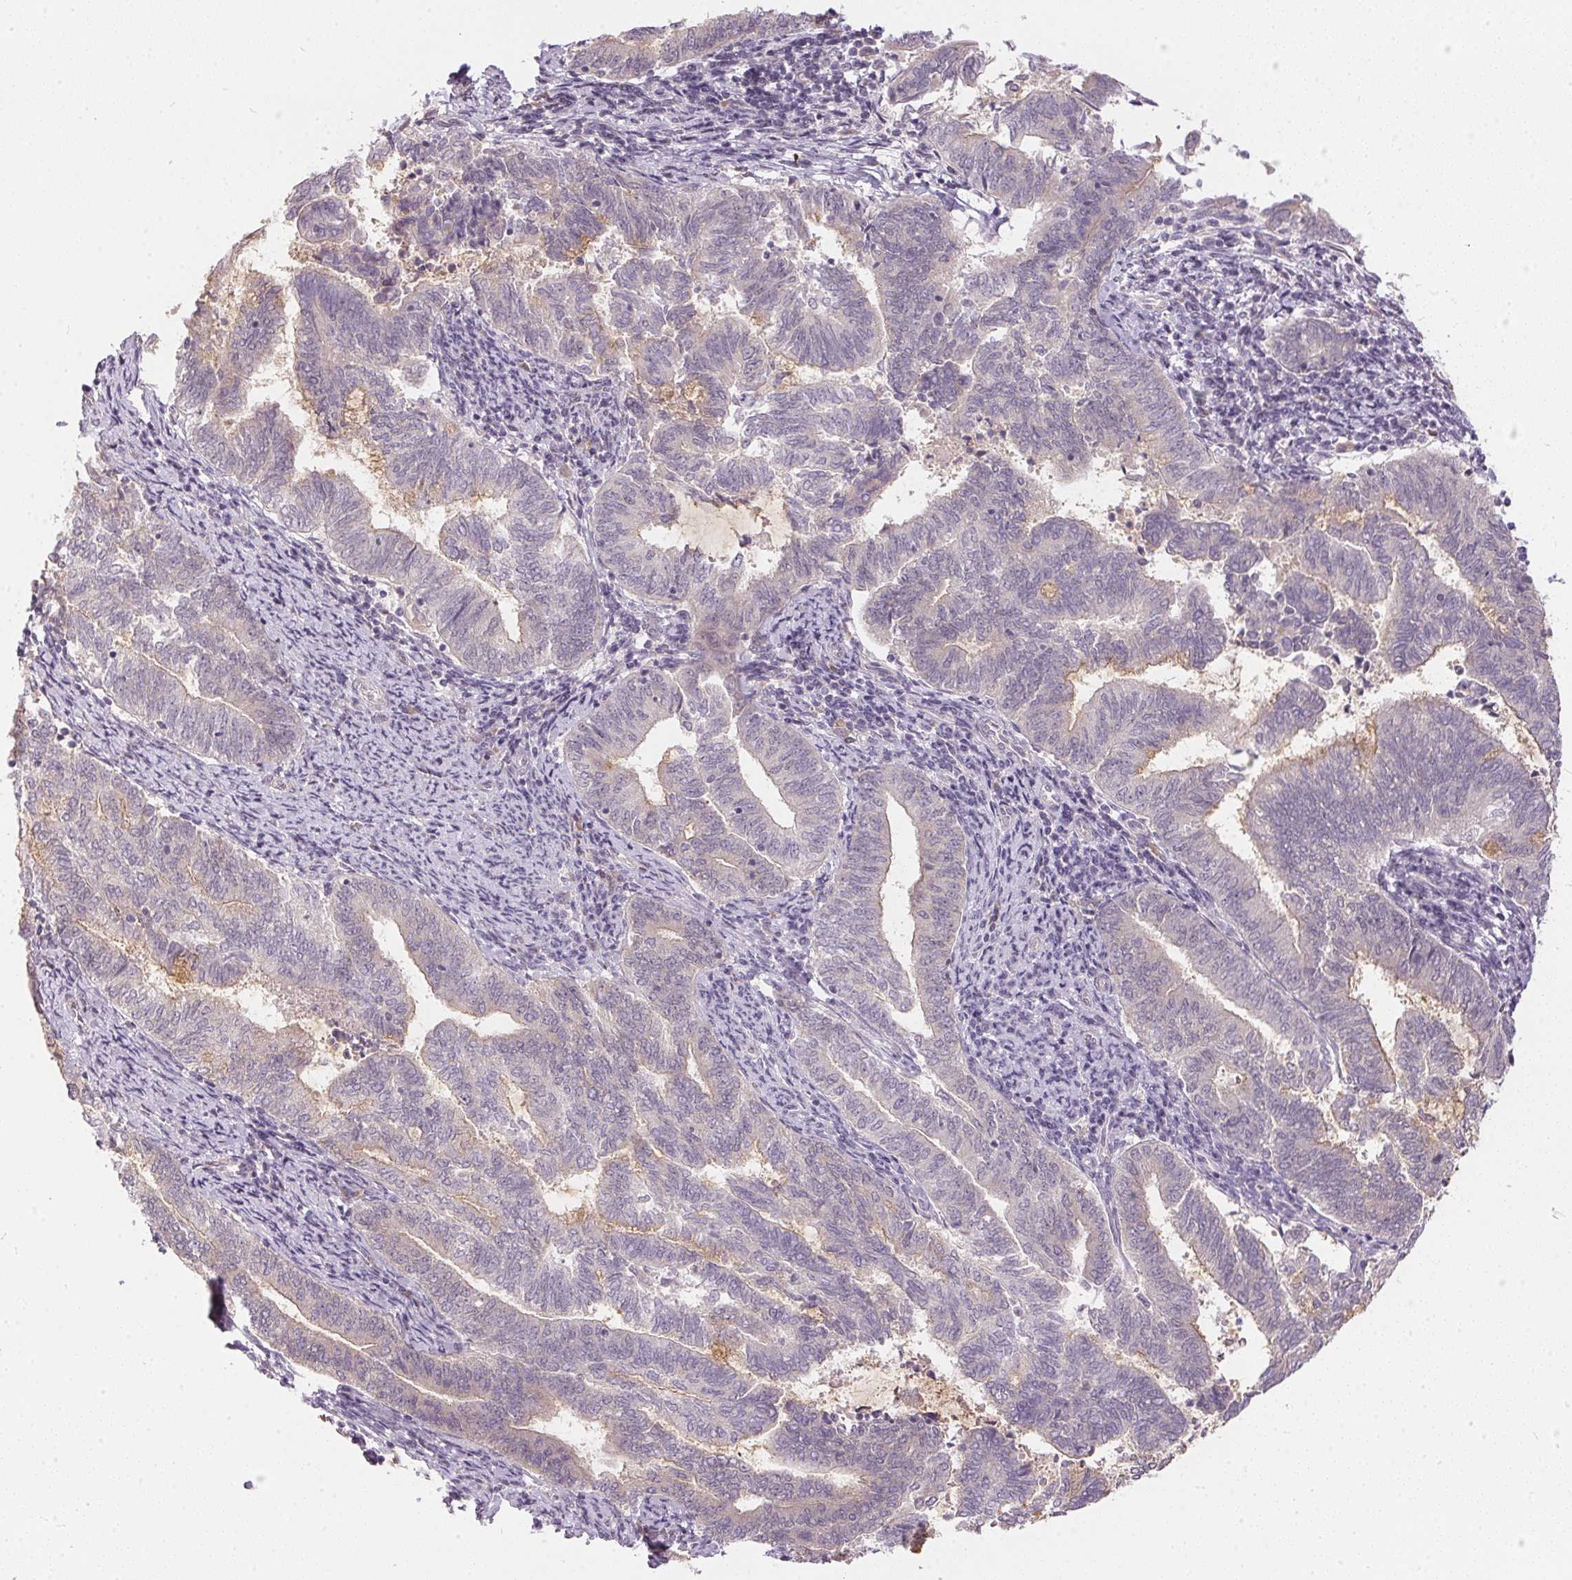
{"staining": {"intensity": "negative", "quantity": "none", "location": "none"}, "tissue": "endometrial cancer", "cell_type": "Tumor cells", "image_type": "cancer", "snomed": [{"axis": "morphology", "description": "Adenocarcinoma, NOS"}, {"axis": "topography", "description": "Endometrium"}], "caption": "This is an immunohistochemistry photomicrograph of endometrial cancer. There is no positivity in tumor cells.", "gene": "TTC23L", "patient": {"sex": "female", "age": 65}}